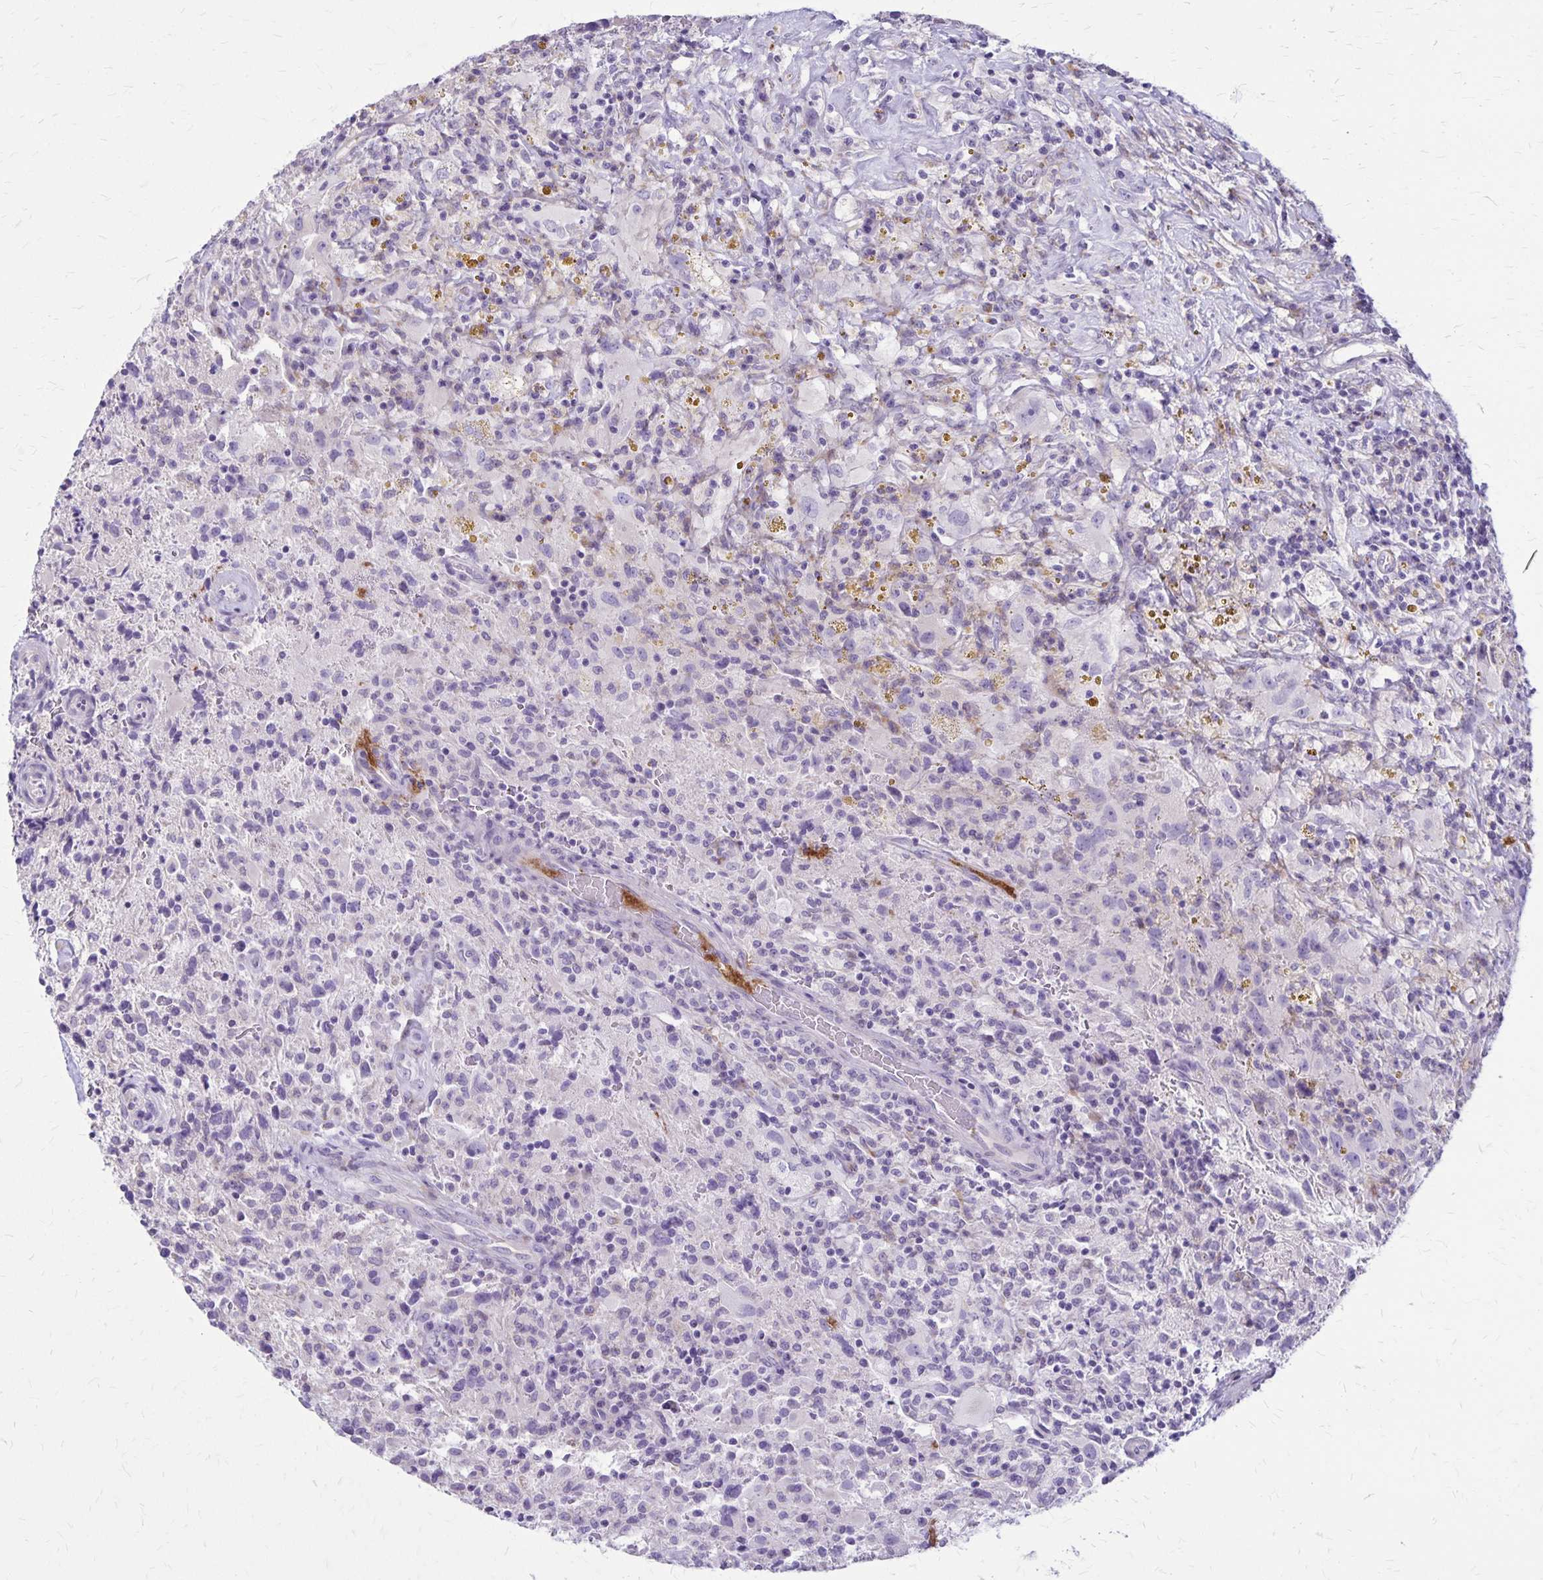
{"staining": {"intensity": "negative", "quantity": "none", "location": "none"}, "tissue": "glioma", "cell_type": "Tumor cells", "image_type": "cancer", "snomed": [{"axis": "morphology", "description": "Glioma, malignant, High grade"}, {"axis": "topography", "description": "Brain"}], "caption": "Immunohistochemistry (IHC) micrograph of high-grade glioma (malignant) stained for a protein (brown), which displays no expression in tumor cells.", "gene": "GP9", "patient": {"sex": "male", "age": 68}}